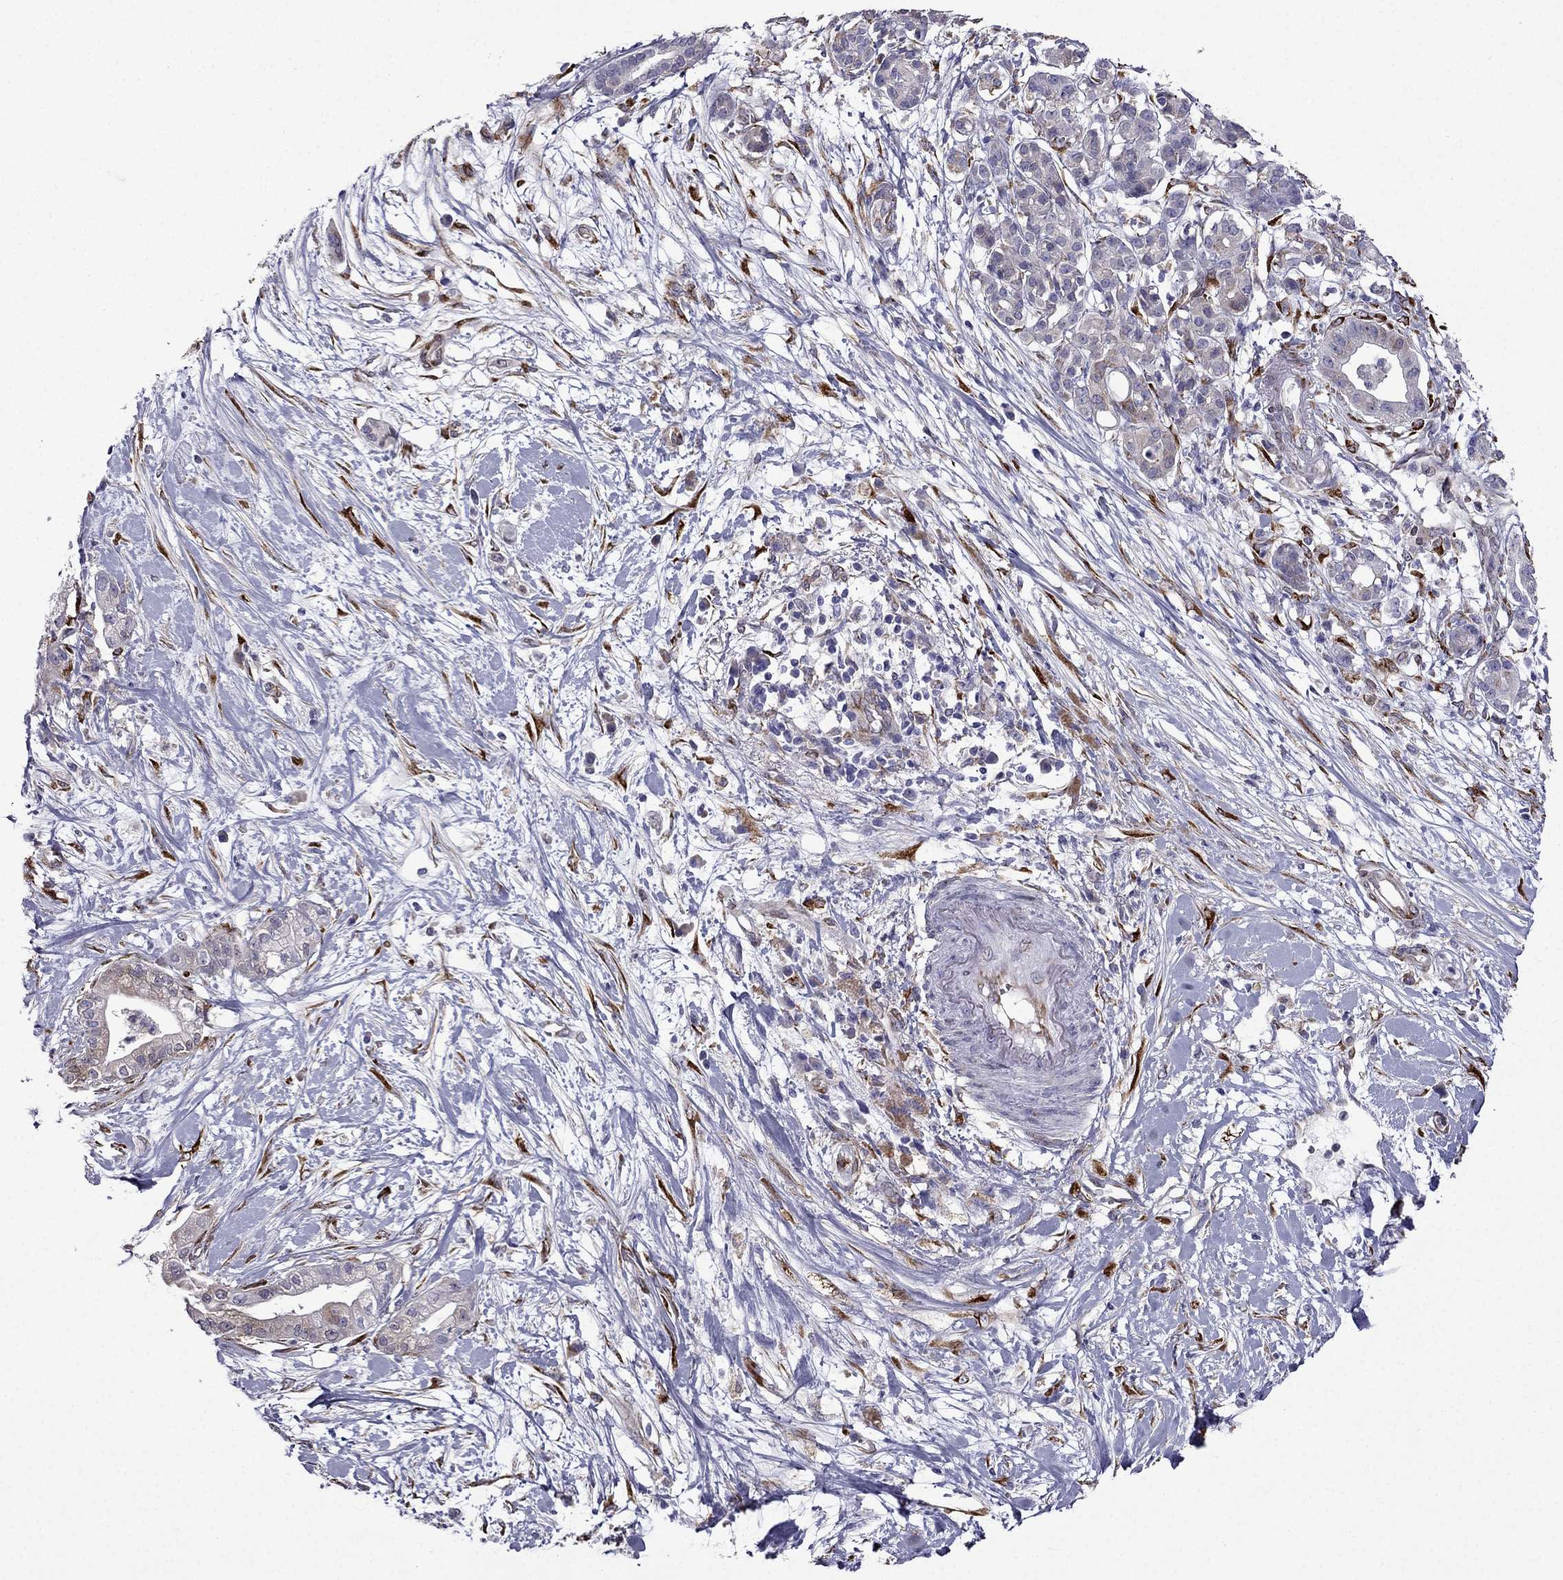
{"staining": {"intensity": "negative", "quantity": "none", "location": "none"}, "tissue": "pancreatic cancer", "cell_type": "Tumor cells", "image_type": "cancer", "snomed": [{"axis": "morphology", "description": "Normal tissue, NOS"}, {"axis": "morphology", "description": "Adenocarcinoma, NOS"}, {"axis": "topography", "description": "Lymph node"}, {"axis": "topography", "description": "Pancreas"}], "caption": "Tumor cells show no significant staining in pancreatic cancer.", "gene": "IKBIP", "patient": {"sex": "female", "age": 58}}